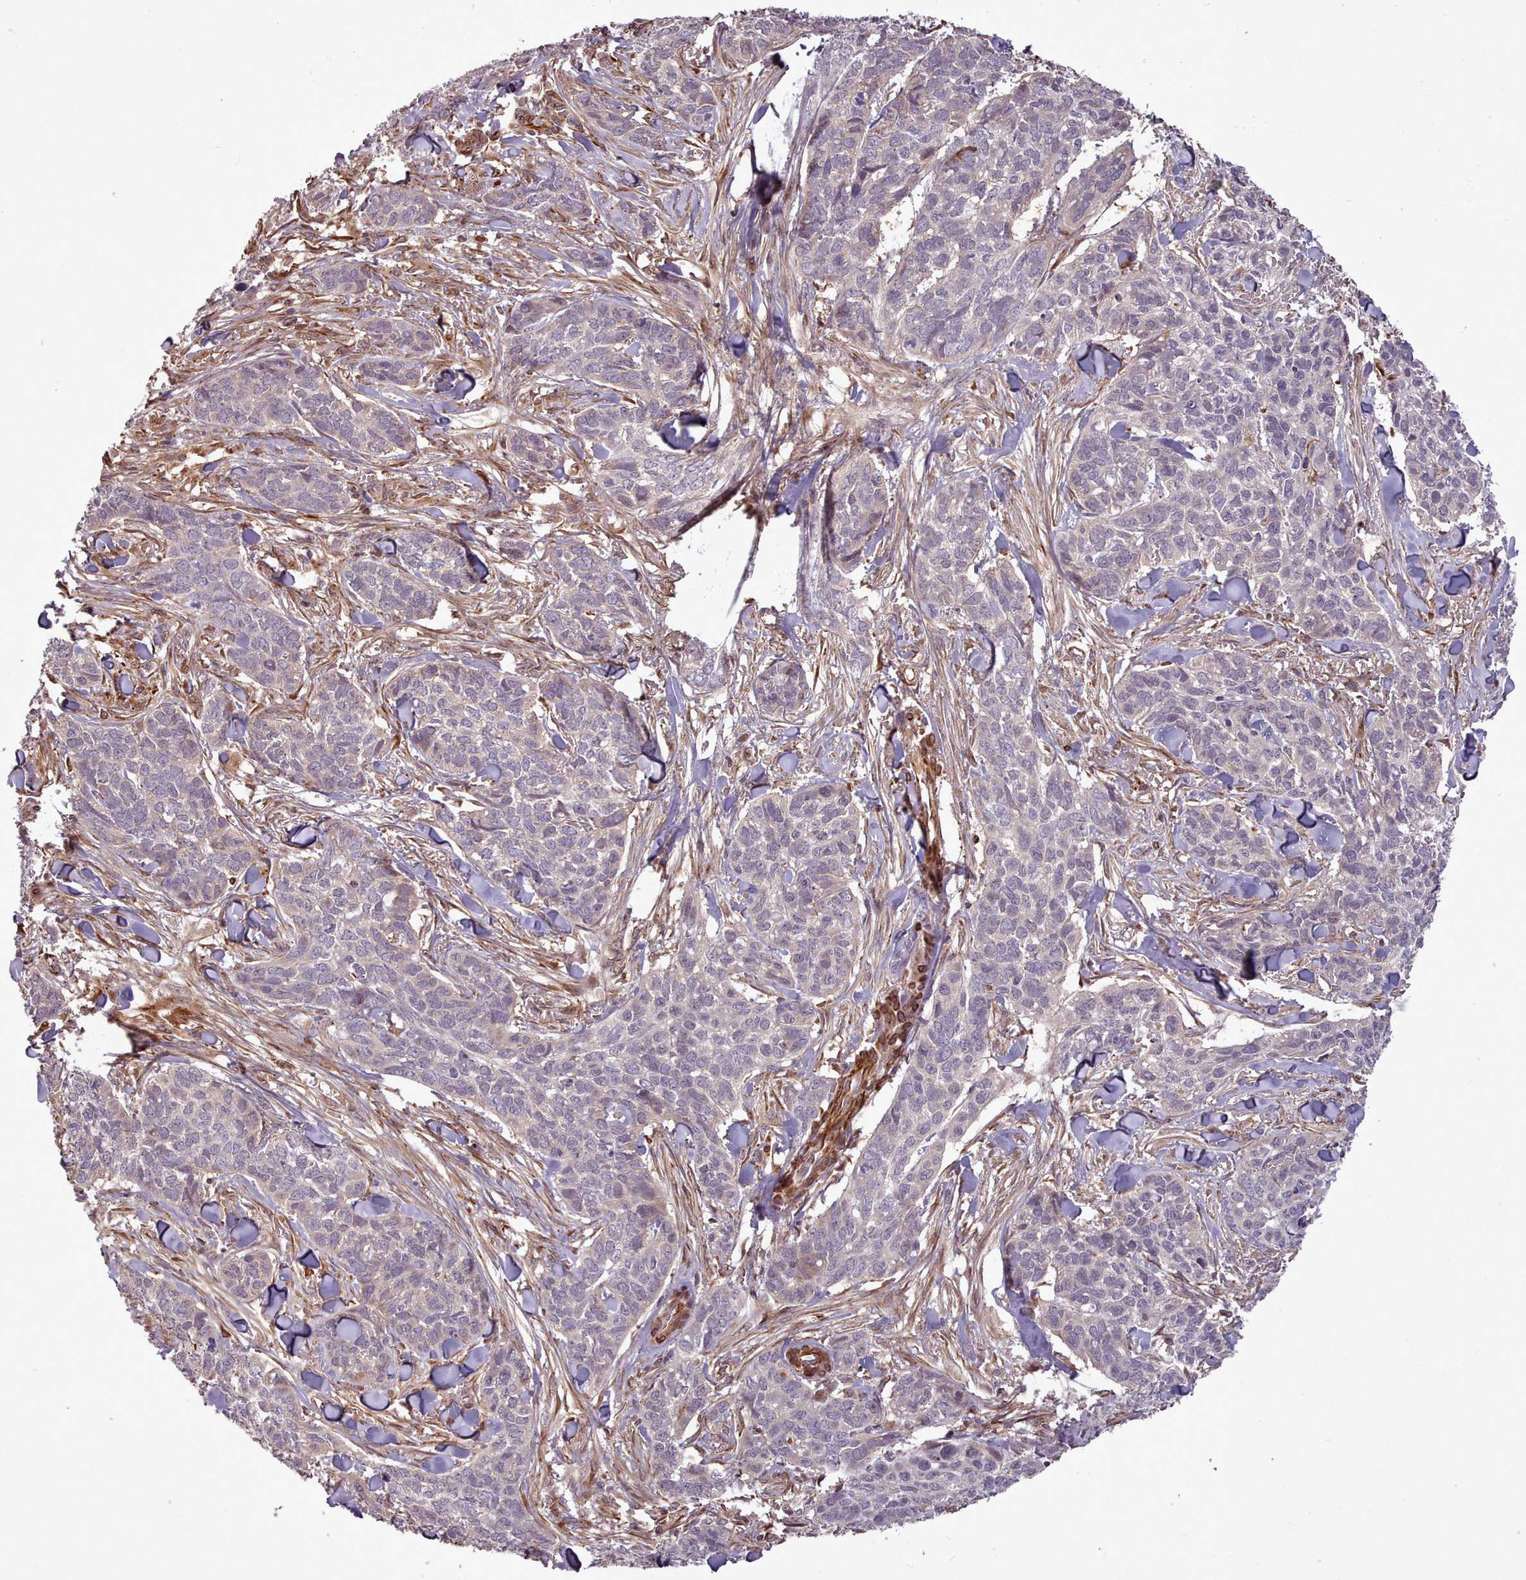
{"staining": {"intensity": "negative", "quantity": "none", "location": "none"}, "tissue": "skin cancer", "cell_type": "Tumor cells", "image_type": "cancer", "snomed": [{"axis": "morphology", "description": "Basal cell carcinoma"}, {"axis": "topography", "description": "Skin"}], "caption": "This is an immunohistochemistry photomicrograph of human basal cell carcinoma (skin). There is no staining in tumor cells.", "gene": "GBGT1", "patient": {"sex": "male", "age": 86}}